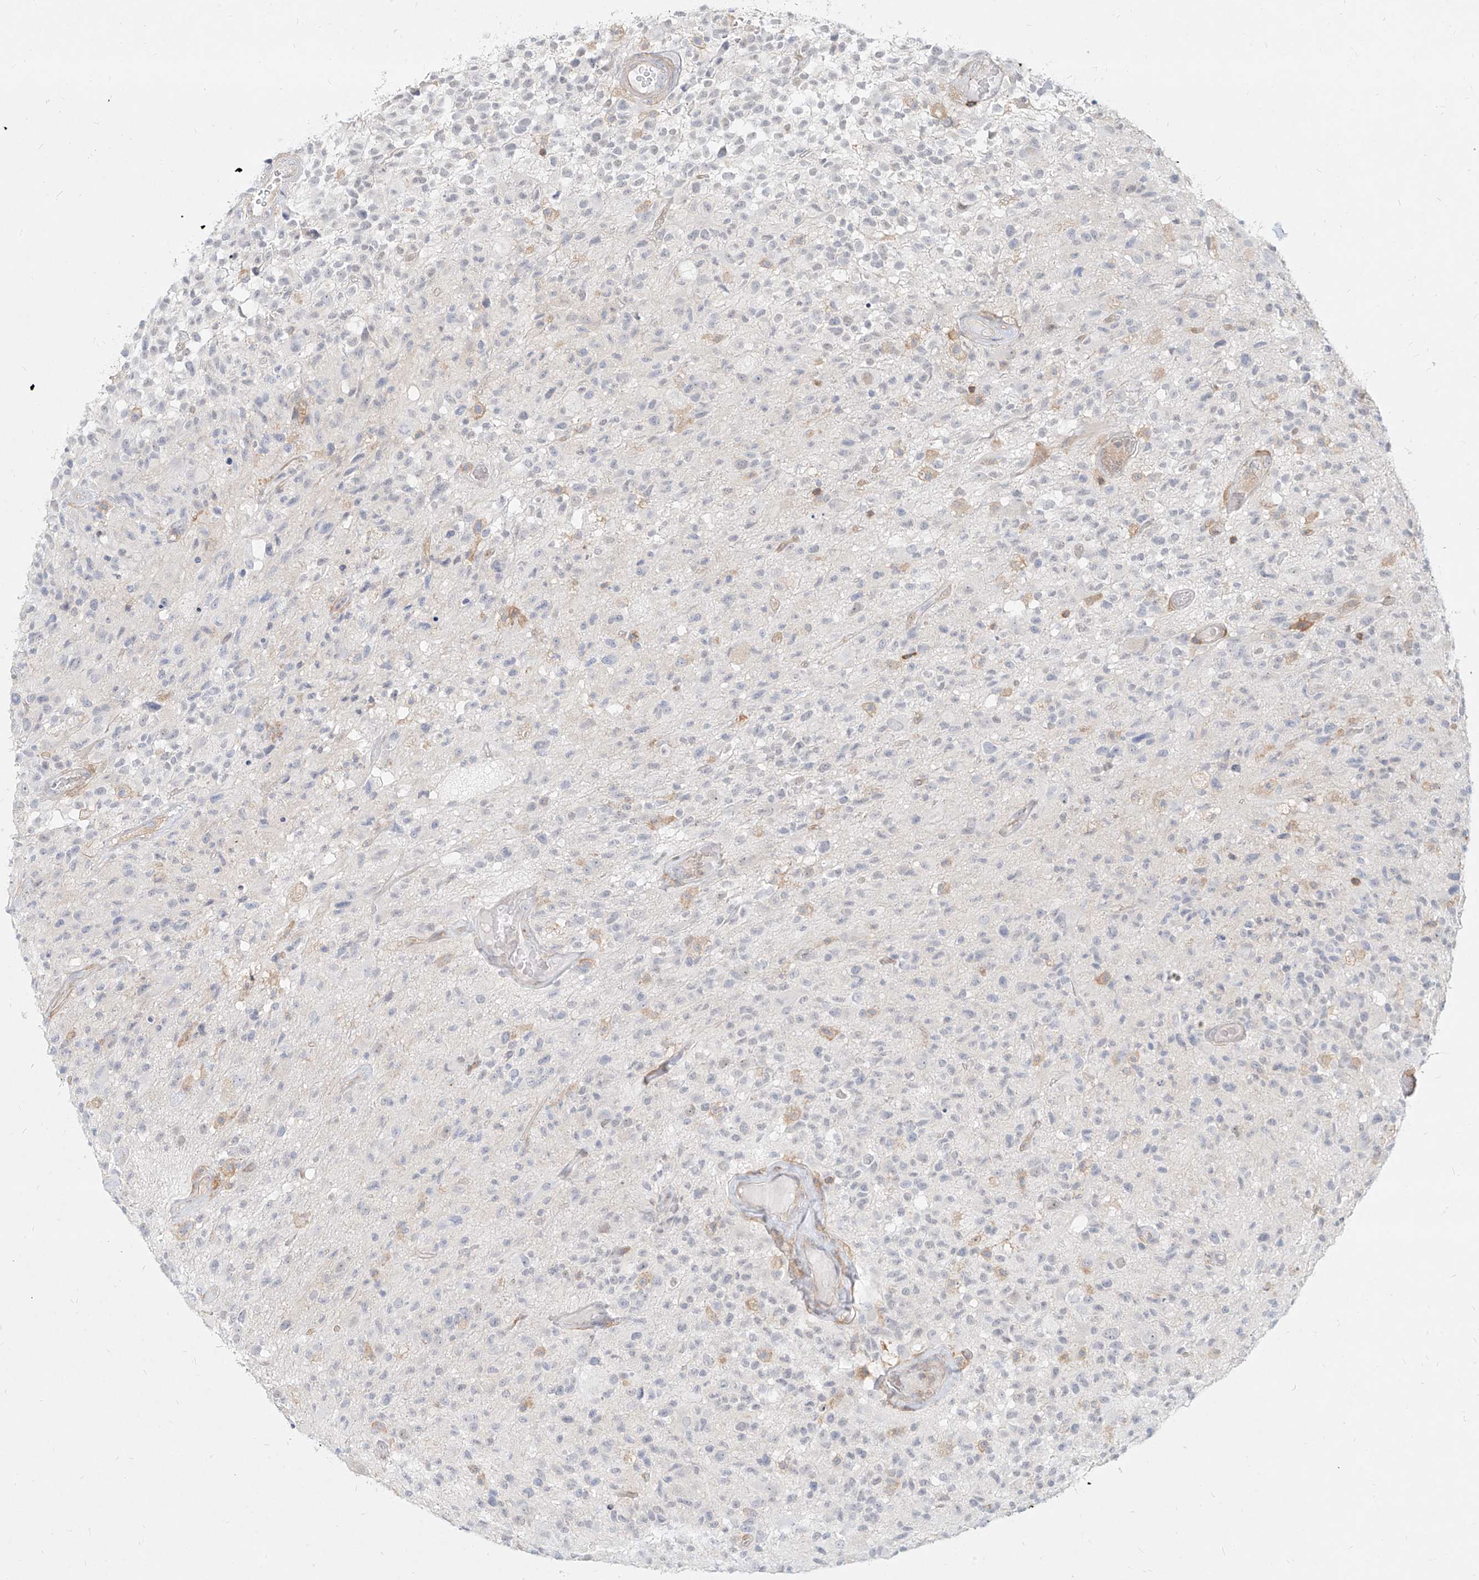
{"staining": {"intensity": "negative", "quantity": "none", "location": "none"}, "tissue": "glioma", "cell_type": "Tumor cells", "image_type": "cancer", "snomed": [{"axis": "morphology", "description": "Glioma, malignant, High grade"}, {"axis": "morphology", "description": "Glioblastoma, NOS"}, {"axis": "topography", "description": "Brain"}], "caption": "Glioma was stained to show a protein in brown. There is no significant positivity in tumor cells. The staining is performed using DAB (3,3'-diaminobenzidine) brown chromogen with nuclei counter-stained in using hematoxylin.", "gene": "SLC2A12", "patient": {"sex": "male", "age": 60}}